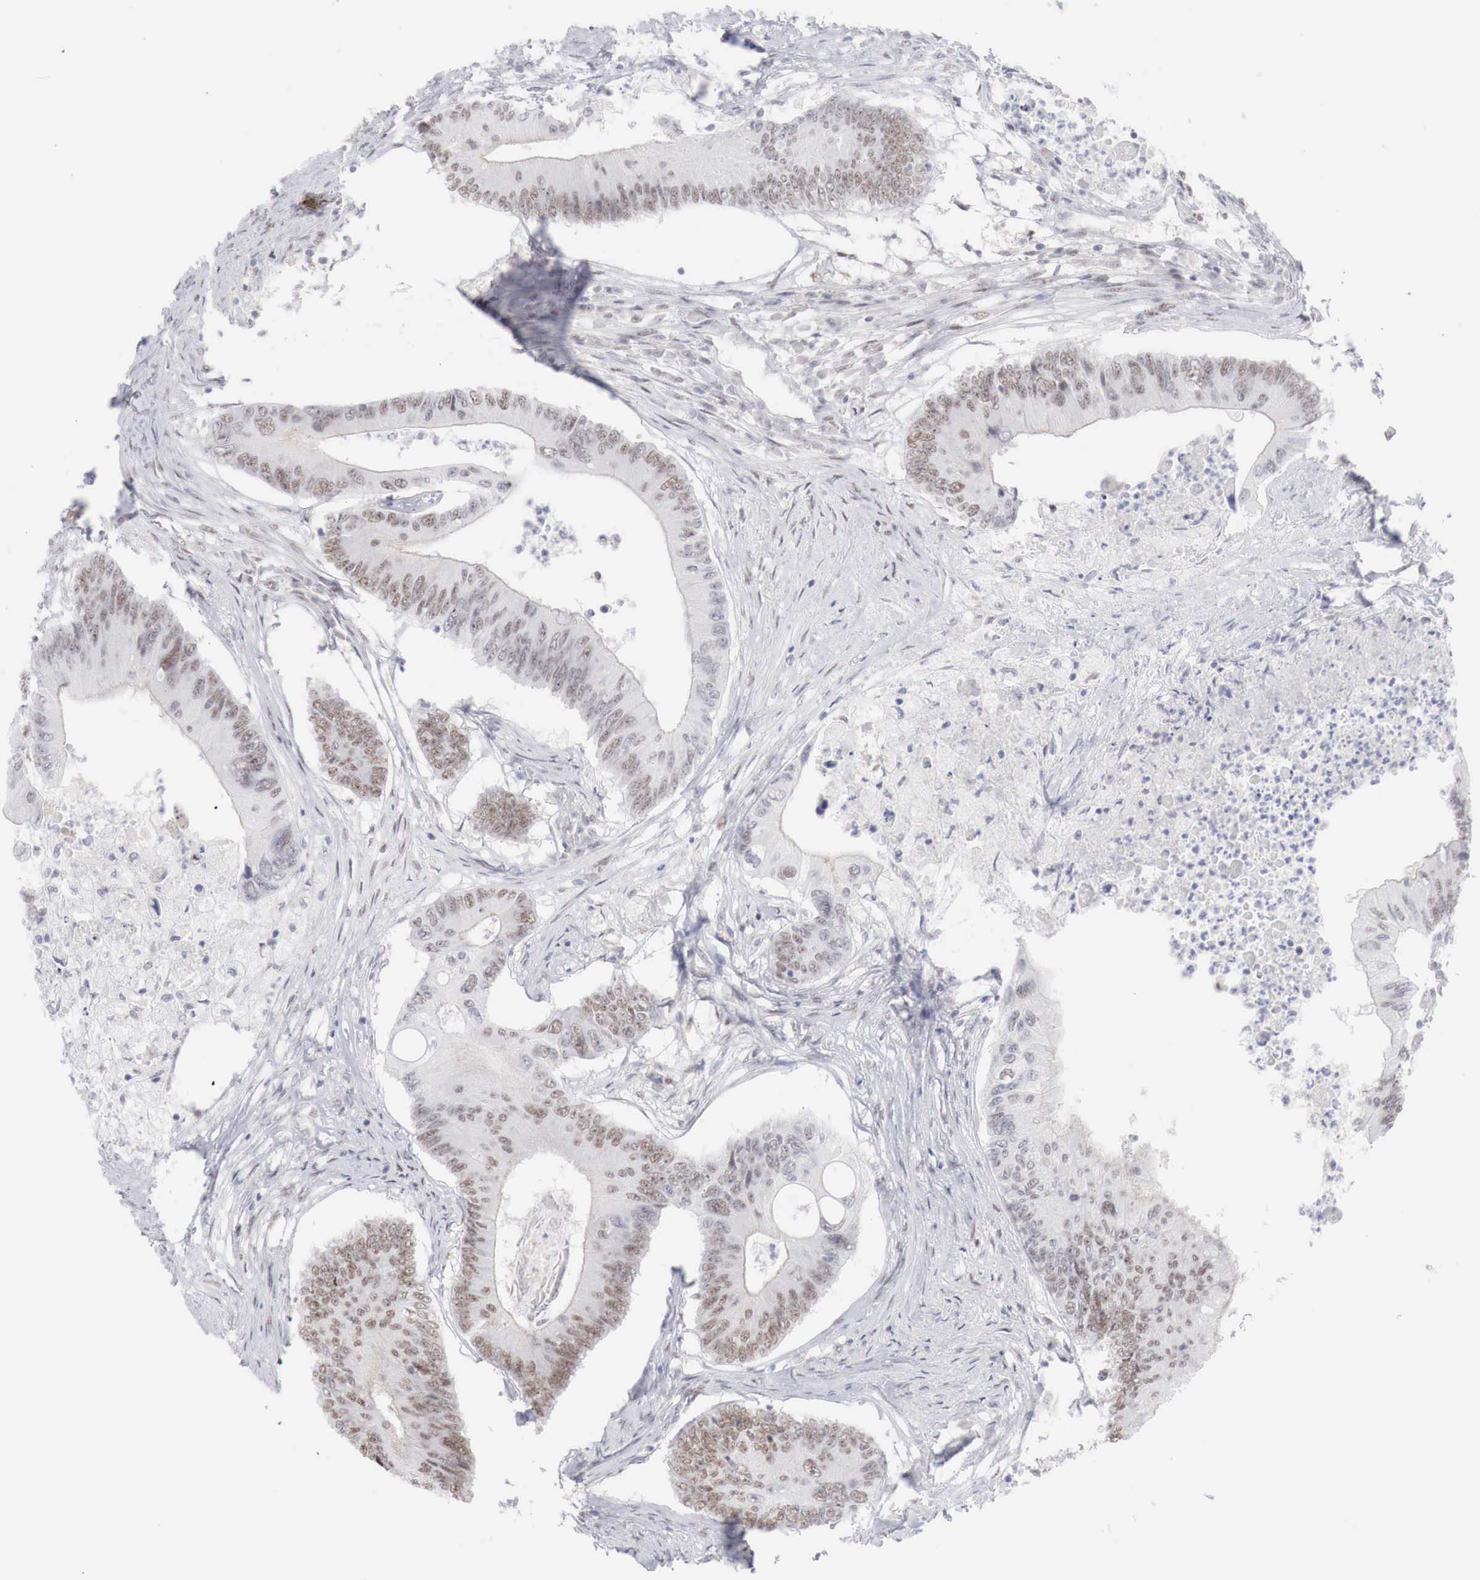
{"staining": {"intensity": "moderate", "quantity": ">75%", "location": "nuclear"}, "tissue": "colorectal cancer", "cell_type": "Tumor cells", "image_type": "cancer", "snomed": [{"axis": "morphology", "description": "Adenocarcinoma, NOS"}, {"axis": "topography", "description": "Colon"}], "caption": "A brown stain labels moderate nuclear expression of a protein in human colorectal cancer tumor cells. Using DAB (3,3'-diaminobenzidine) (brown) and hematoxylin (blue) stains, captured at high magnification using brightfield microscopy.", "gene": "FOXP2", "patient": {"sex": "male", "age": 65}}